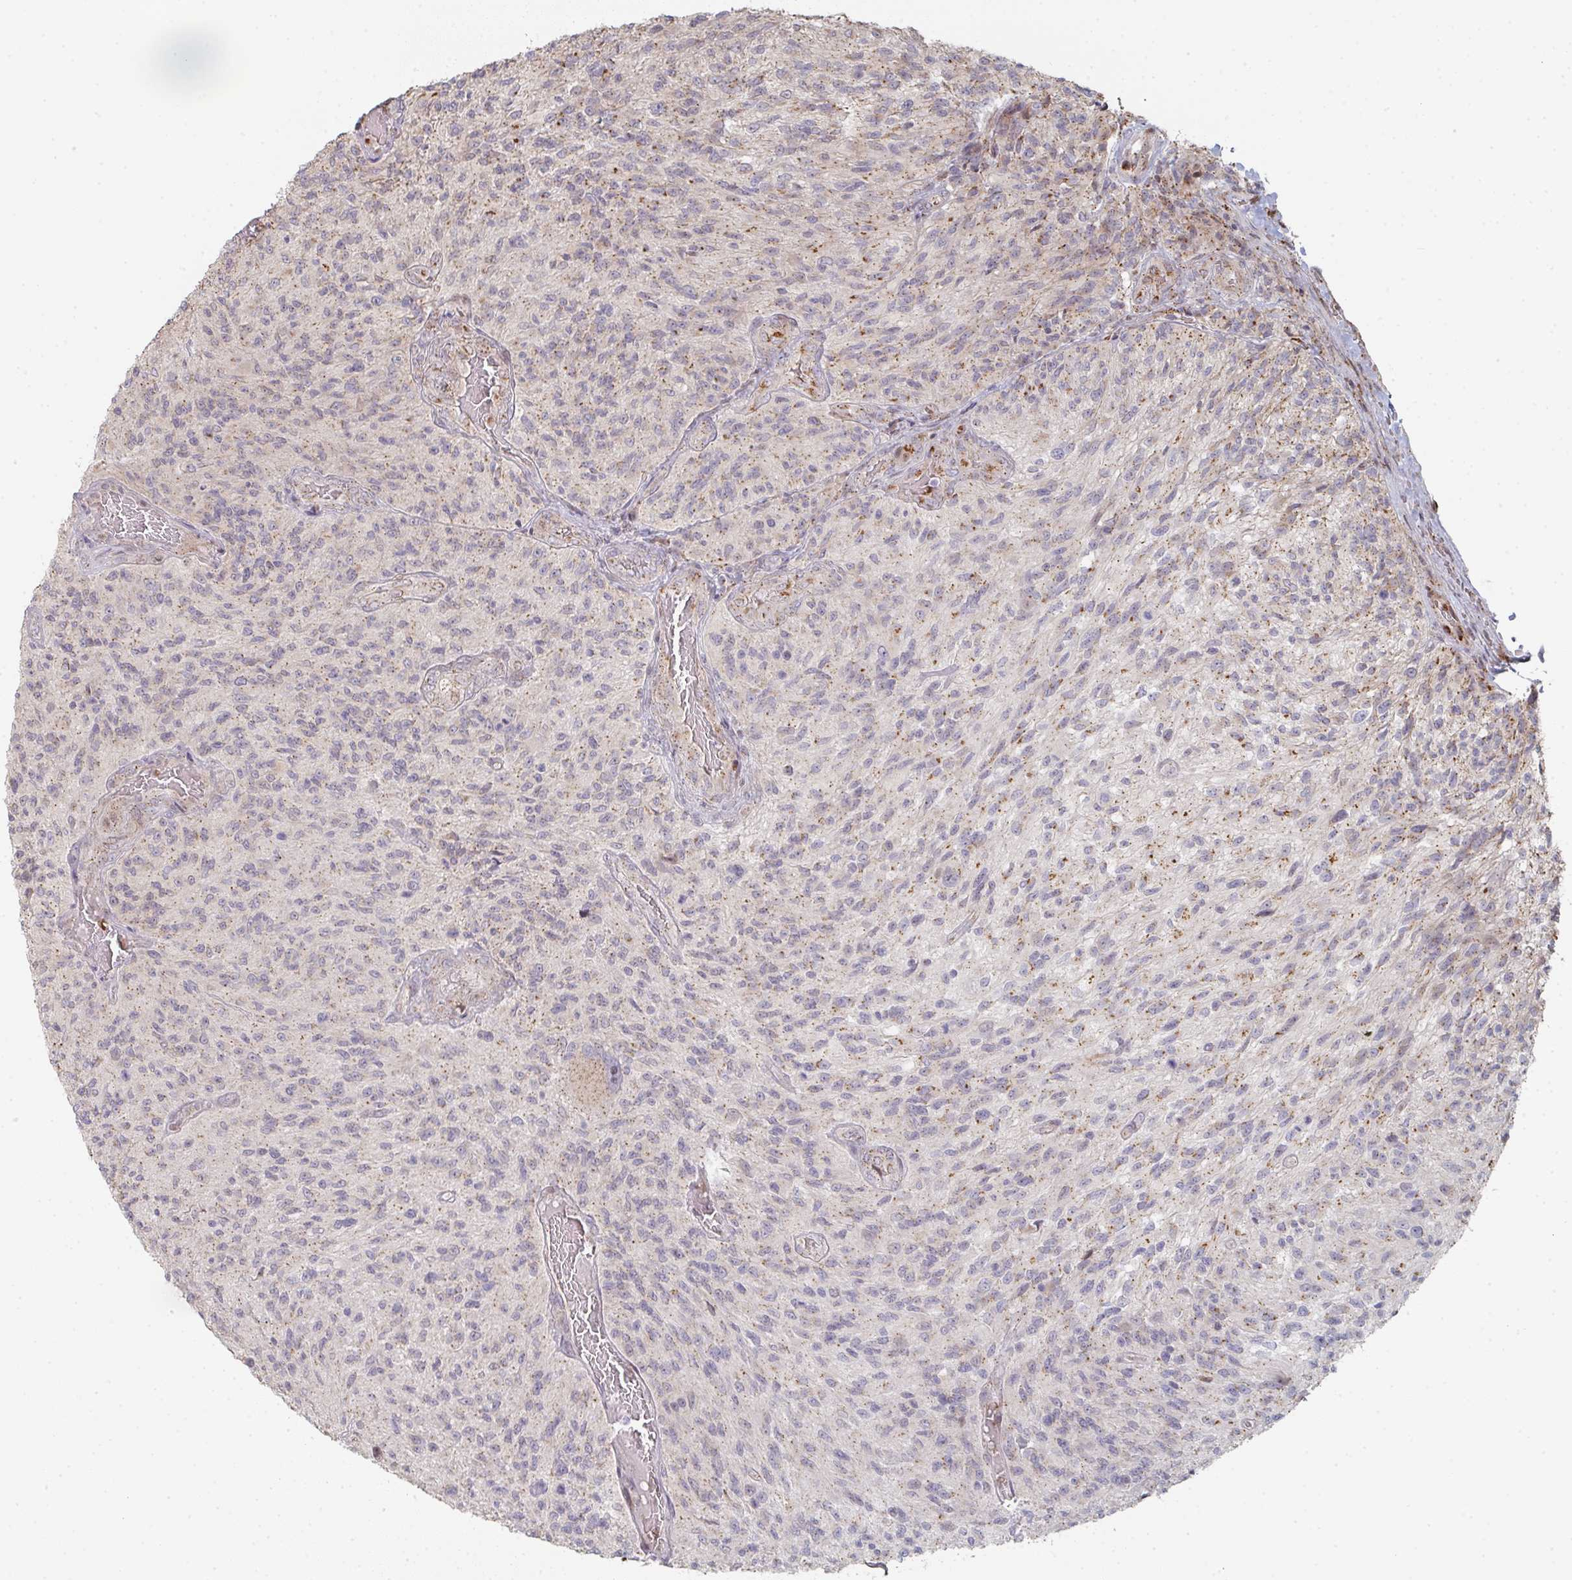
{"staining": {"intensity": "weak", "quantity": "25%-75%", "location": "cytoplasmic/membranous"}, "tissue": "glioma", "cell_type": "Tumor cells", "image_type": "cancer", "snomed": [{"axis": "morphology", "description": "Normal tissue, NOS"}, {"axis": "morphology", "description": "Glioma, malignant, High grade"}, {"axis": "topography", "description": "Cerebral cortex"}], "caption": "The image reveals staining of high-grade glioma (malignant), revealing weak cytoplasmic/membranous protein positivity (brown color) within tumor cells.", "gene": "ZNF526", "patient": {"sex": "male", "age": 56}}